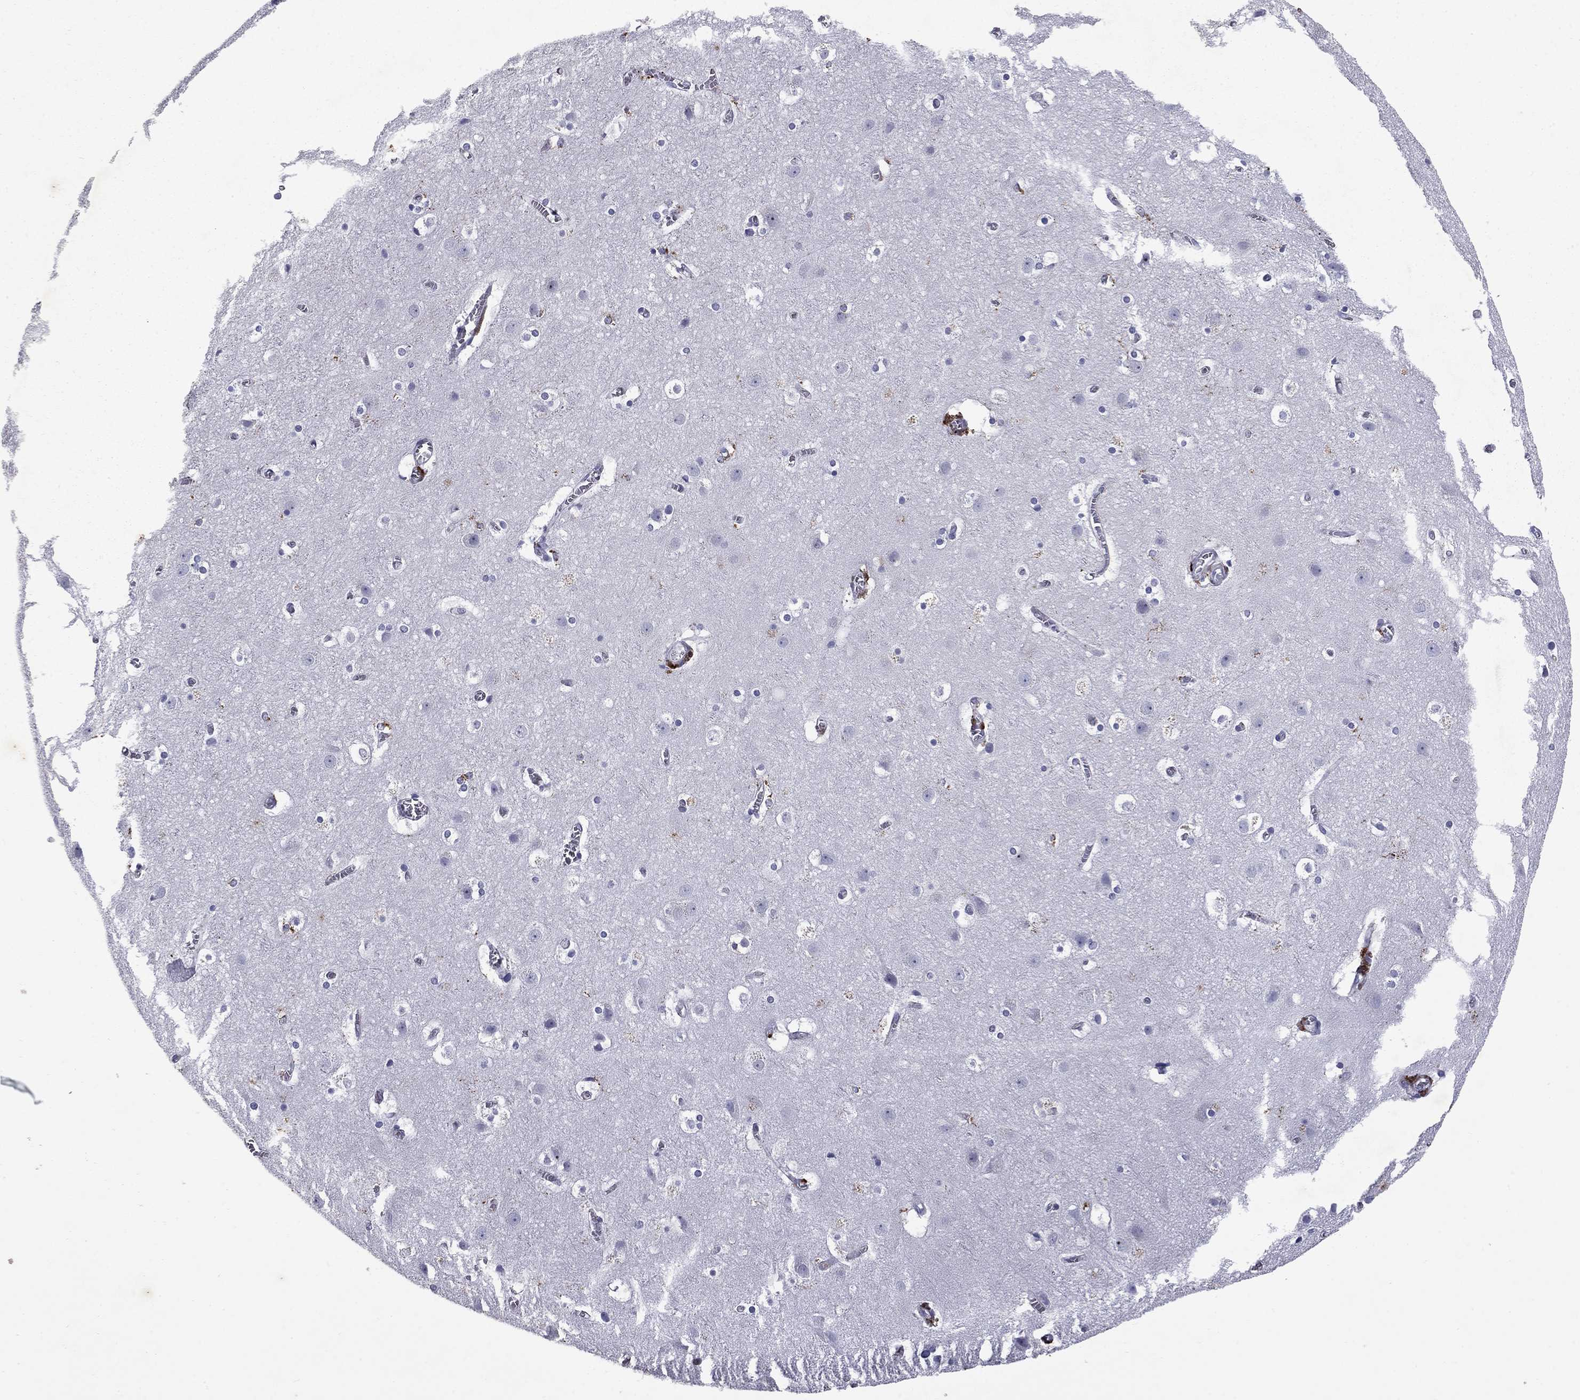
{"staining": {"intensity": "negative", "quantity": "none", "location": "none"}, "tissue": "cerebral cortex", "cell_type": "Endothelial cells", "image_type": "normal", "snomed": [{"axis": "morphology", "description": "Normal tissue, NOS"}, {"axis": "topography", "description": "Cerebral cortex"}], "caption": "Immunohistochemistry (IHC) photomicrograph of unremarkable cerebral cortex: human cerebral cortex stained with DAB demonstrates no significant protein staining in endothelial cells.", "gene": "MADCAM1", "patient": {"sex": "male", "age": 59}}